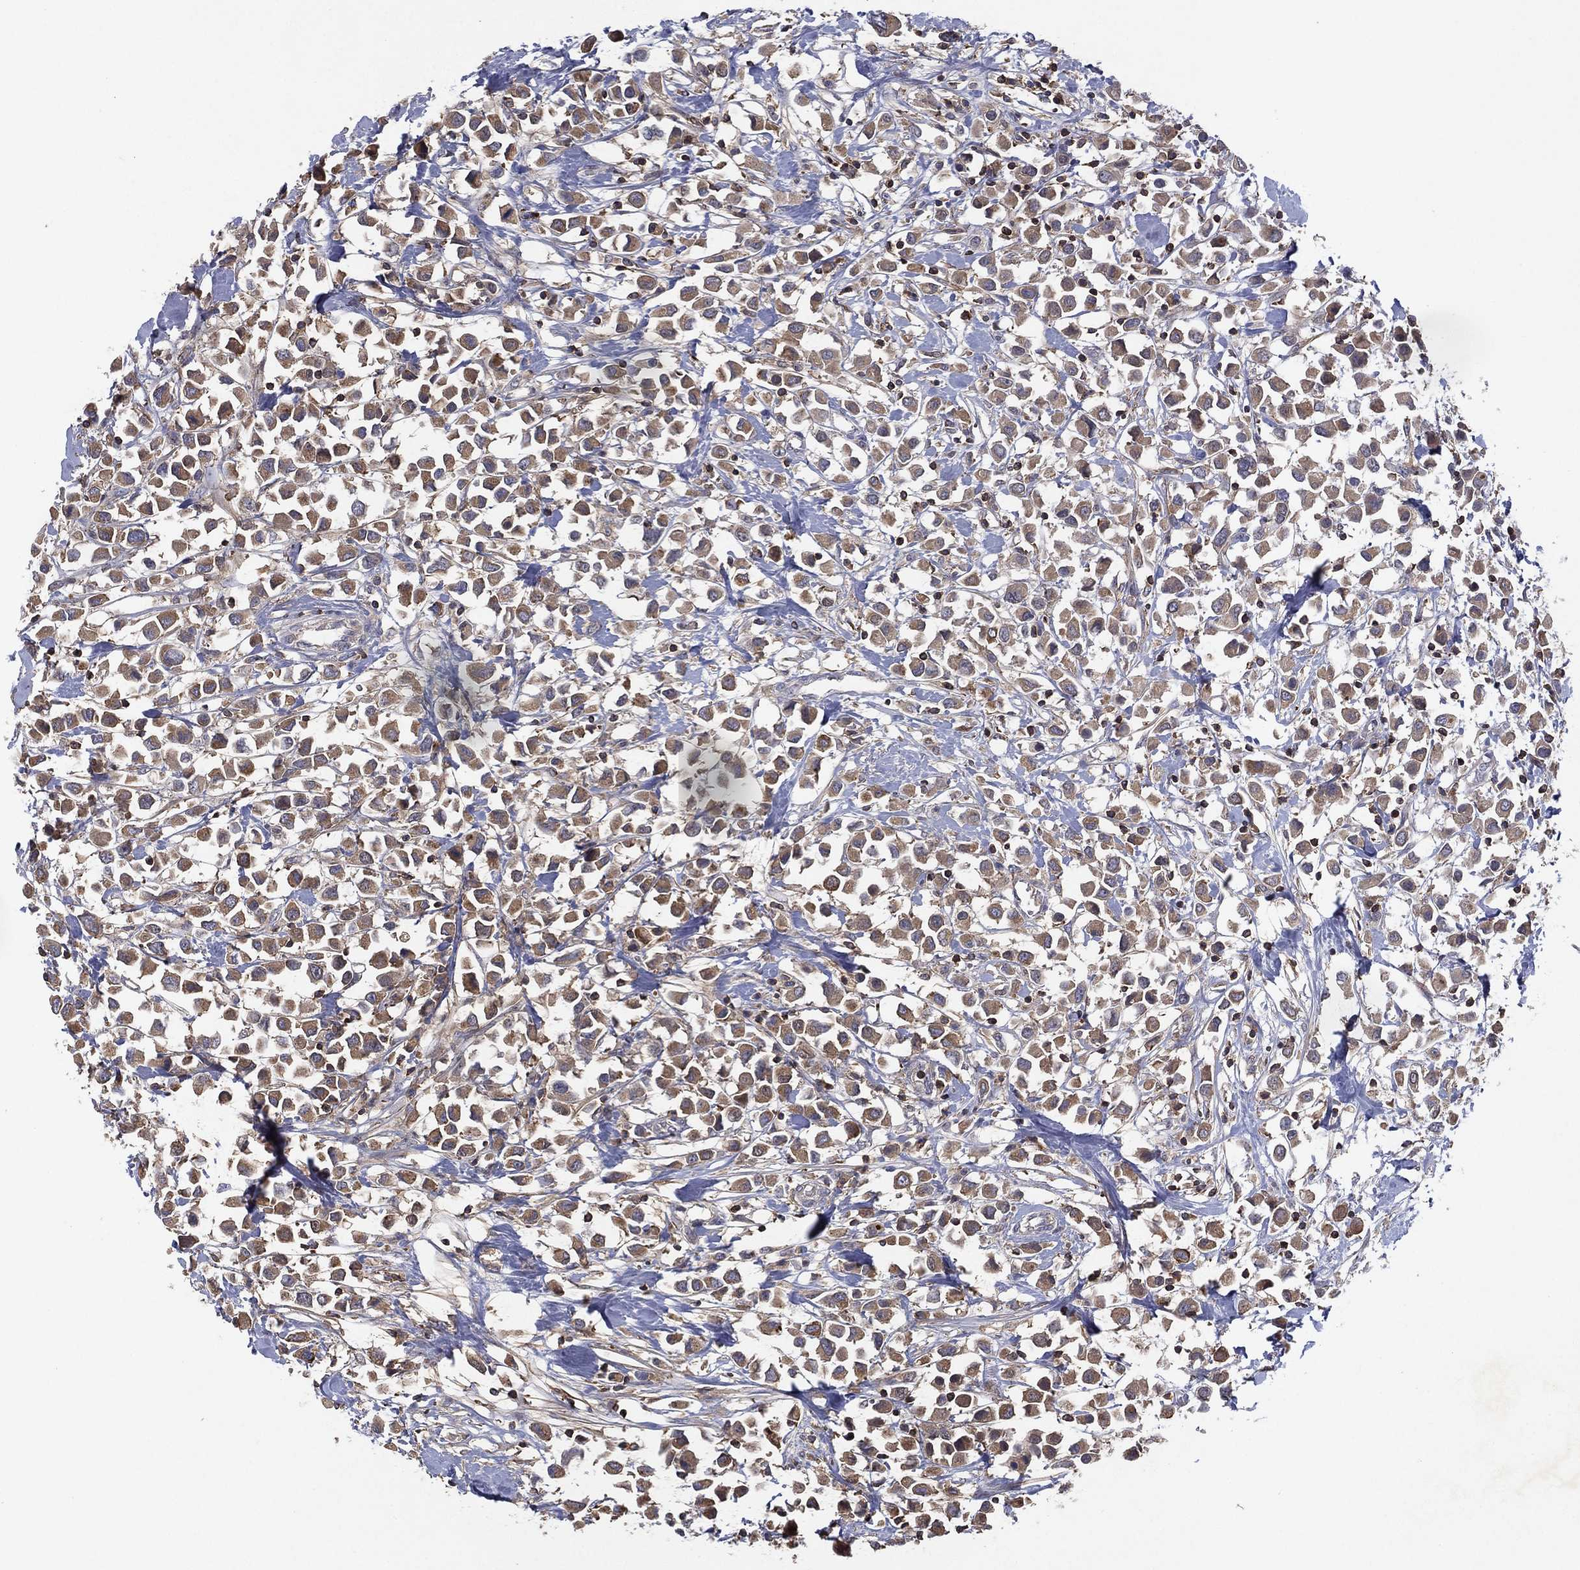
{"staining": {"intensity": "moderate", "quantity": ">75%", "location": "cytoplasmic/membranous"}, "tissue": "breast cancer", "cell_type": "Tumor cells", "image_type": "cancer", "snomed": [{"axis": "morphology", "description": "Duct carcinoma"}, {"axis": "topography", "description": "Breast"}], "caption": "High-power microscopy captured an immunohistochemistry (IHC) histopathology image of breast cancer (intraductal carcinoma), revealing moderate cytoplasmic/membranous positivity in approximately >75% of tumor cells.", "gene": "DOCK8", "patient": {"sex": "female", "age": 61}}